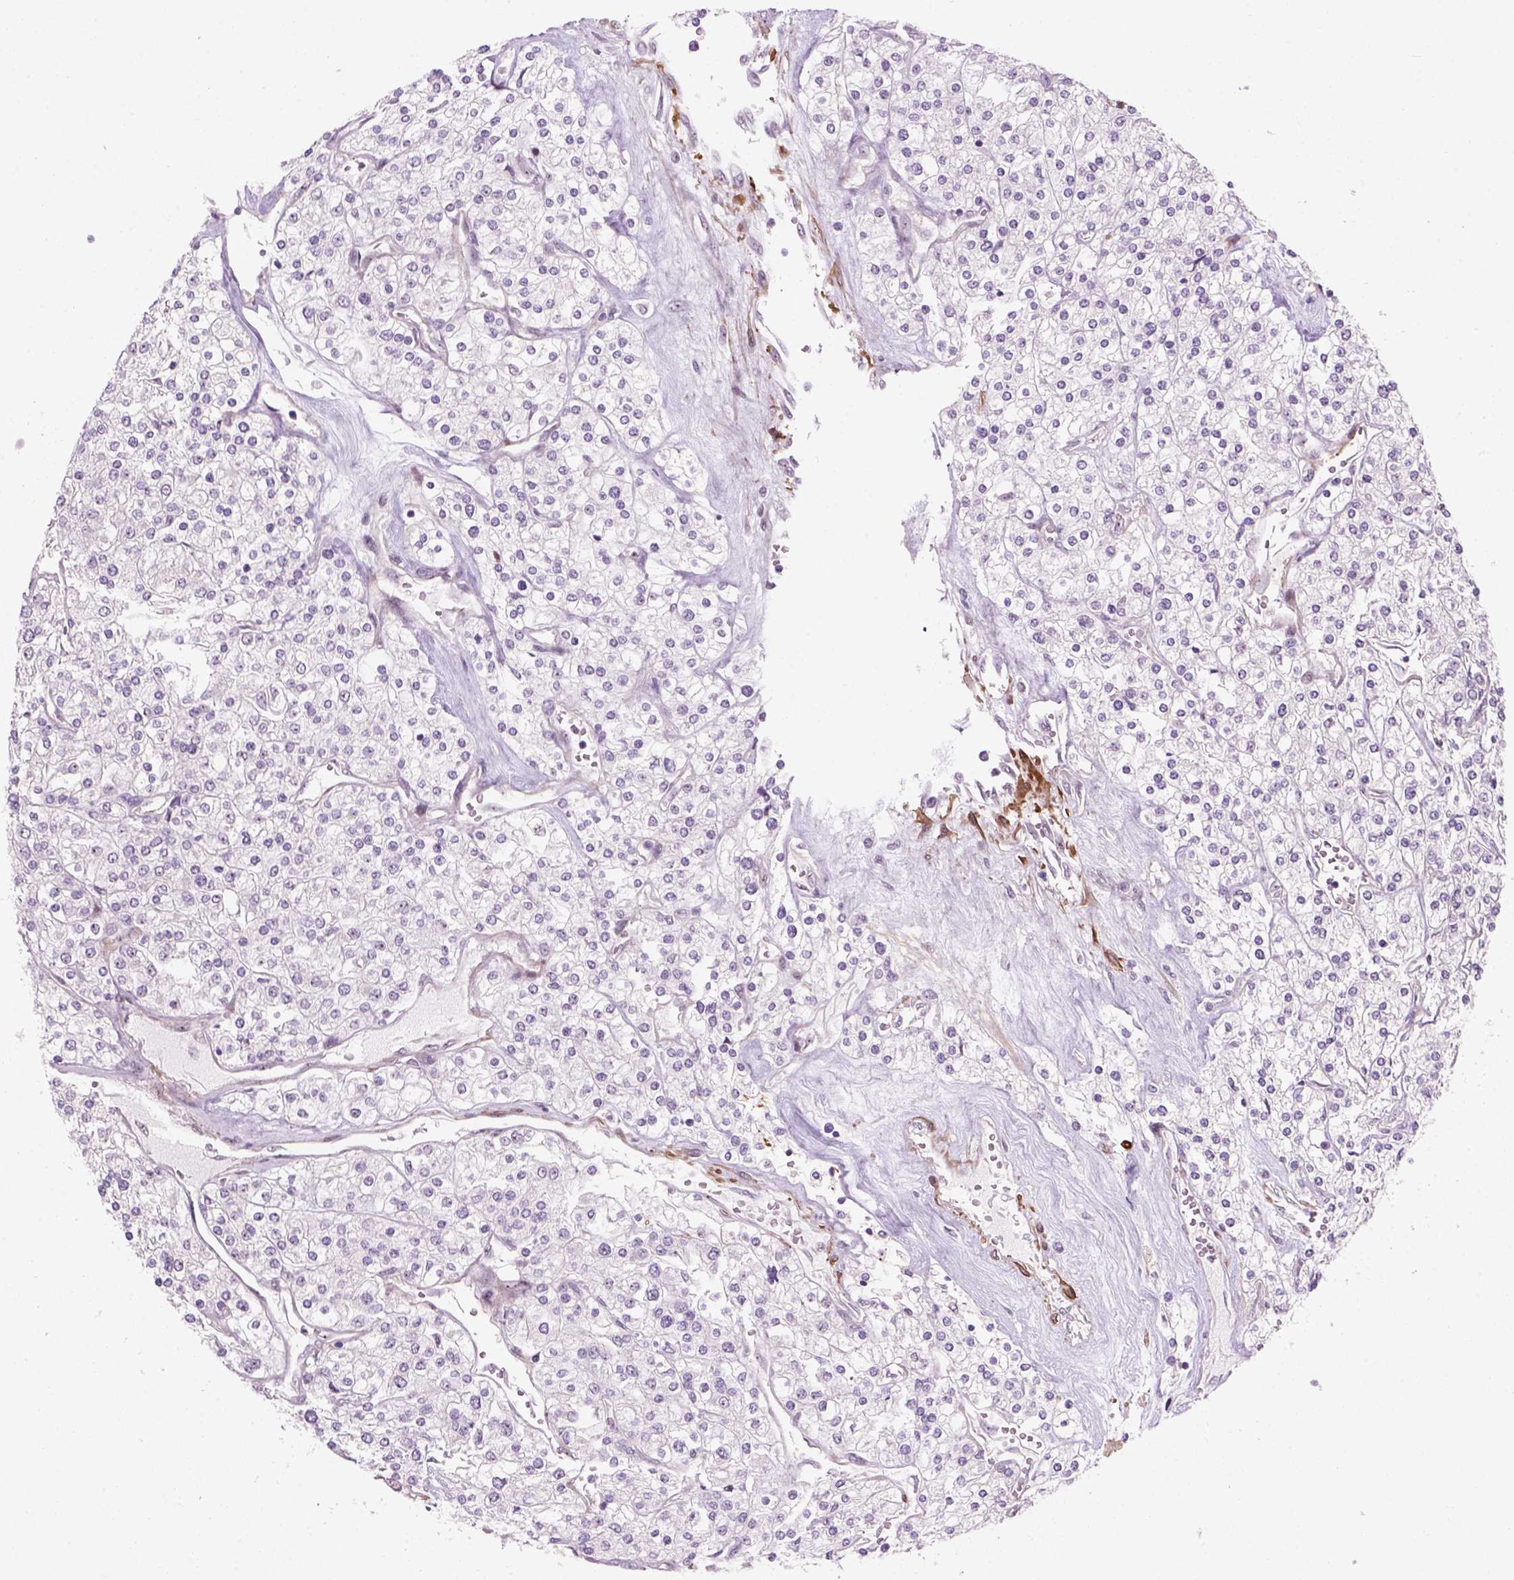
{"staining": {"intensity": "negative", "quantity": "none", "location": "none"}, "tissue": "renal cancer", "cell_type": "Tumor cells", "image_type": "cancer", "snomed": [{"axis": "morphology", "description": "Adenocarcinoma, NOS"}, {"axis": "topography", "description": "Kidney"}], "caption": "This is an immunohistochemistry (IHC) photomicrograph of human renal adenocarcinoma. There is no positivity in tumor cells.", "gene": "RRS1", "patient": {"sex": "male", "age": 80}}